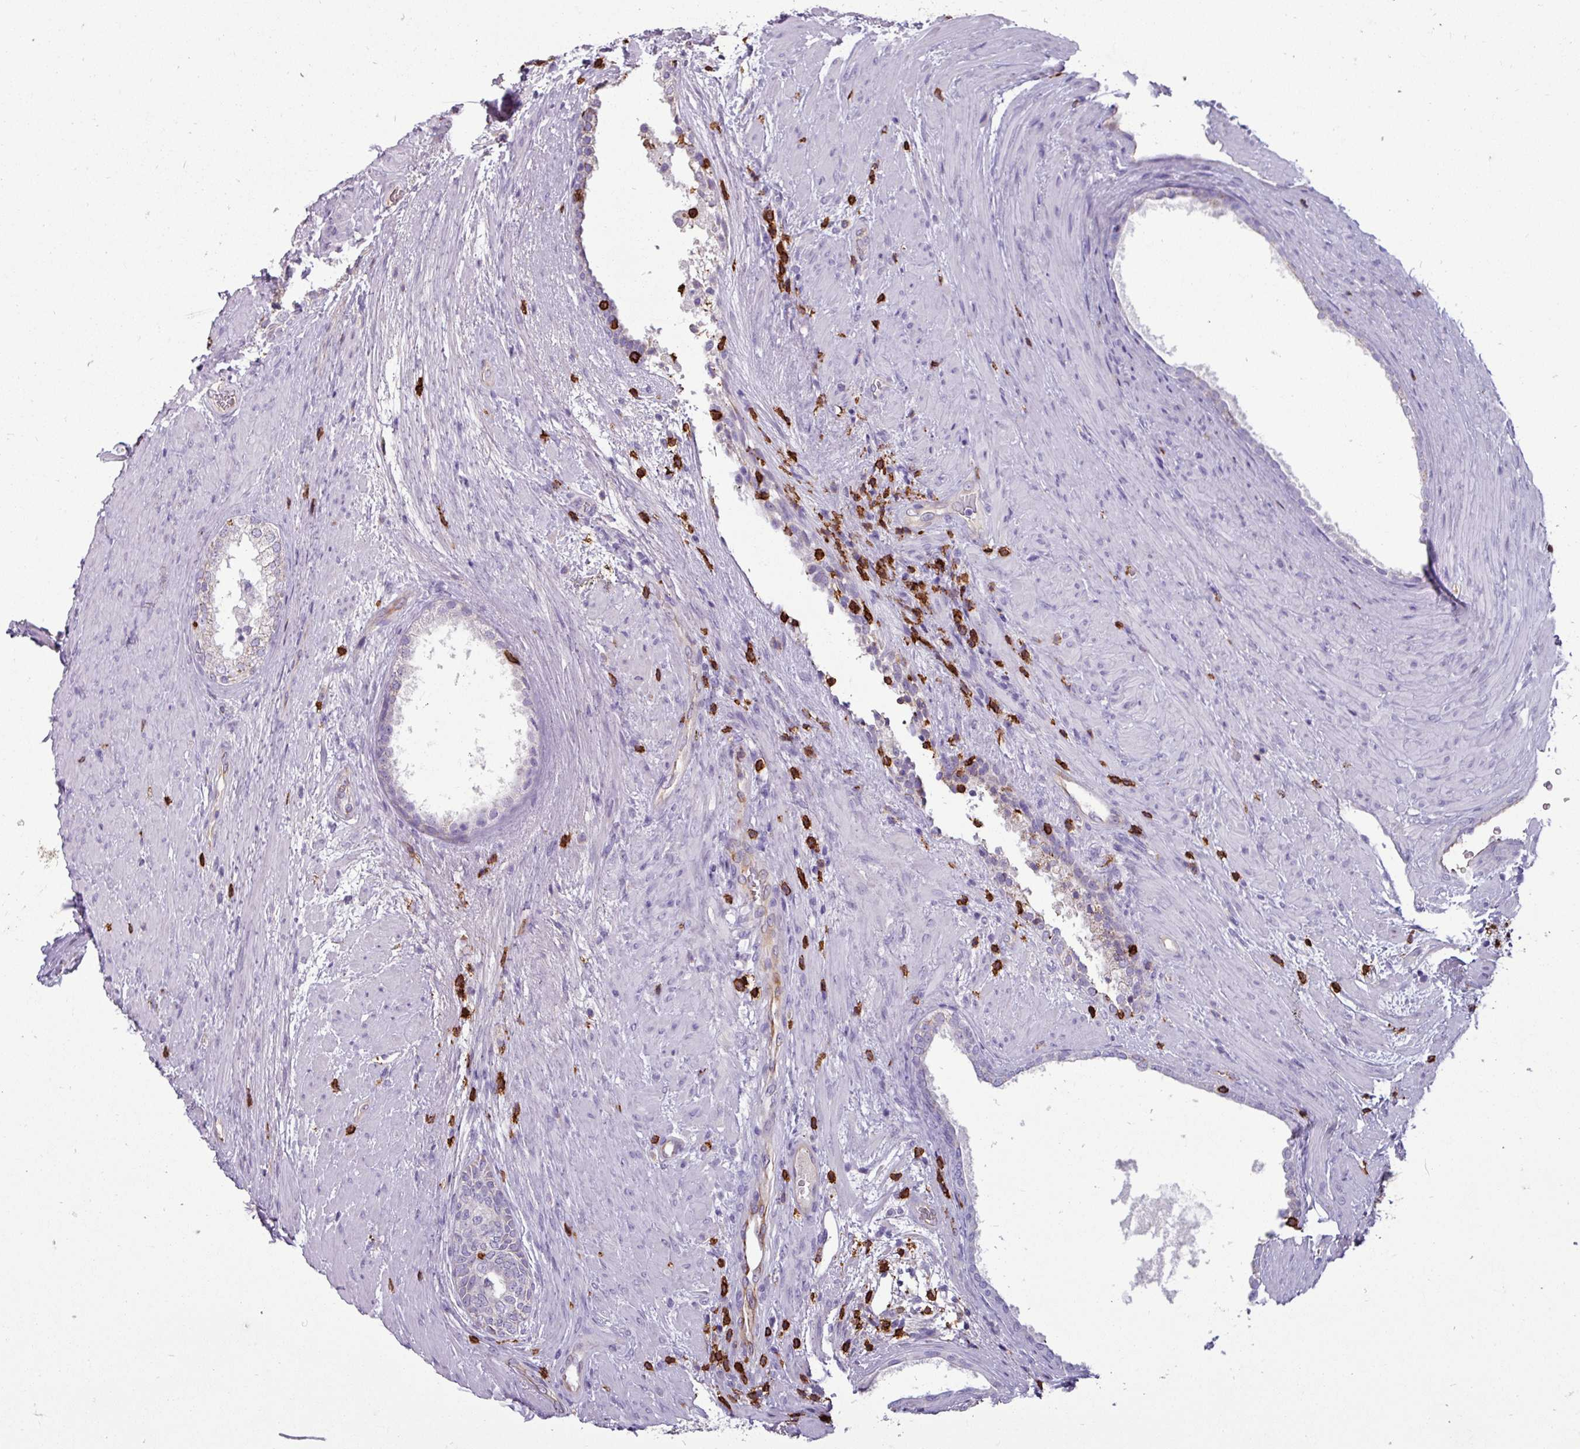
{"staining": {"intensity": "moderate", "quantity": "<25%", "location": "cytoplasmic/membranous"}, "tissue": "prostate", "cell_type": "Glandular cells", "image_type": "normal", "snomed": [{"axis": "morphology", "description": "Normal tissue, NOS"}, {"axis": "topography", "description": "Prostate"}], "caption": "Immunohistochemistry of benign human prostate demonstrates low levels of moderate cytoplasmic/membranous expression in approximately <25% of glandular cells. (IHC, brightfield microscopy, high magnification).", "gene": "CD8A", "patient": {"sex": "male", "age": 76}}